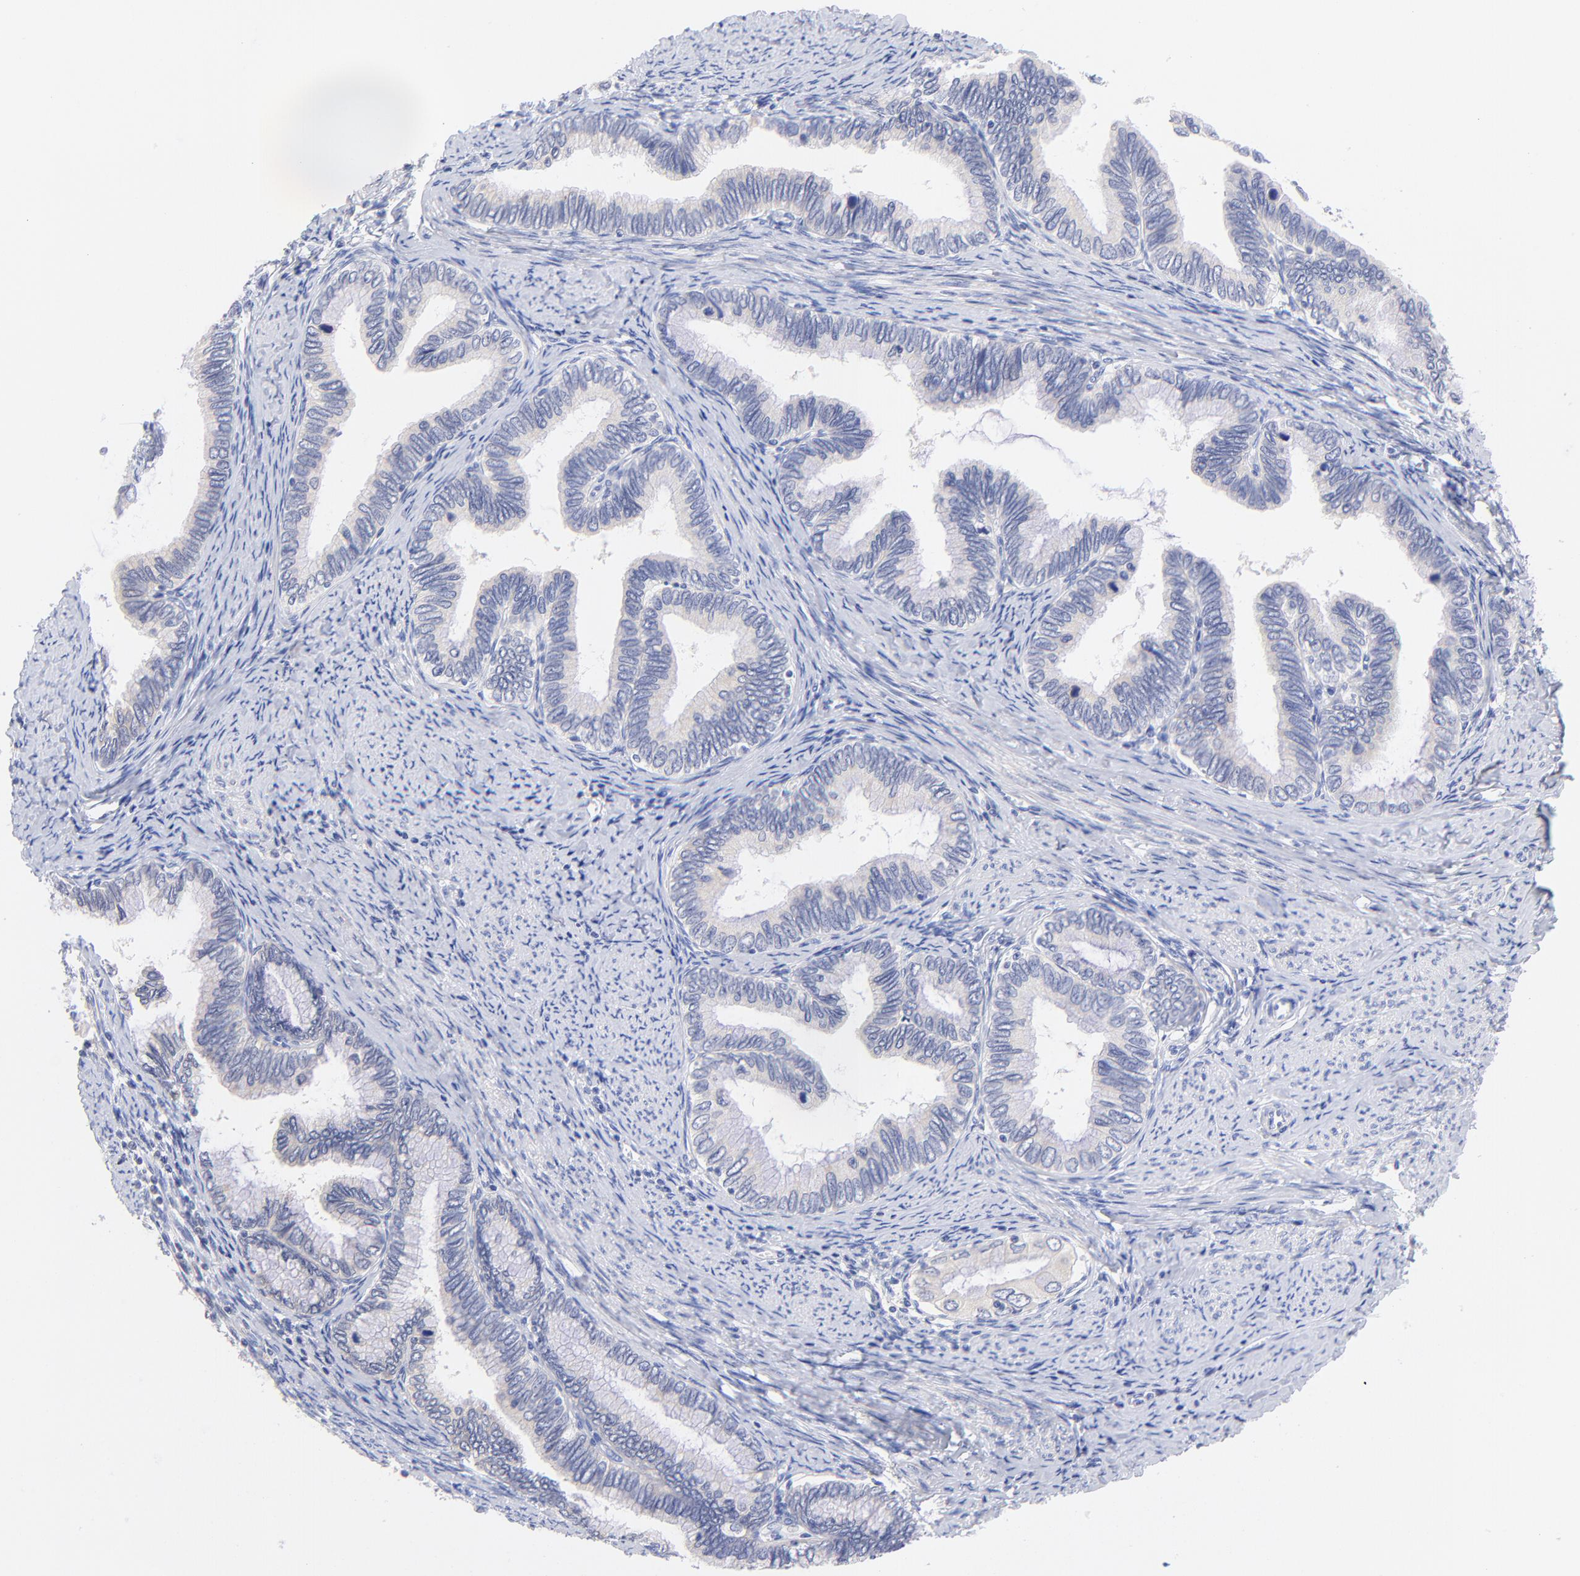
{"staining": {"intensity": "negative", "quantity": "none", "location": "none"}, "tissue": "cervical cancer", "cell_type": "Tumor cells", "image_type": "cancer", "snomed": [{"axis": "morphology", "description": "Adenocarcinoma, NOS"}, {"axis": "topography", "description": "Cervix"}], "caption": "Immunohistochemistry (IHC) of human cervical cancer exhibits no staining in tumor cells. (DAB (3,3'-diaminobenzidine) IHC visualized using brightfield microscopy, high magnification).", "gene": "EBP", "patient": {"sex": "female", "age": 49}}